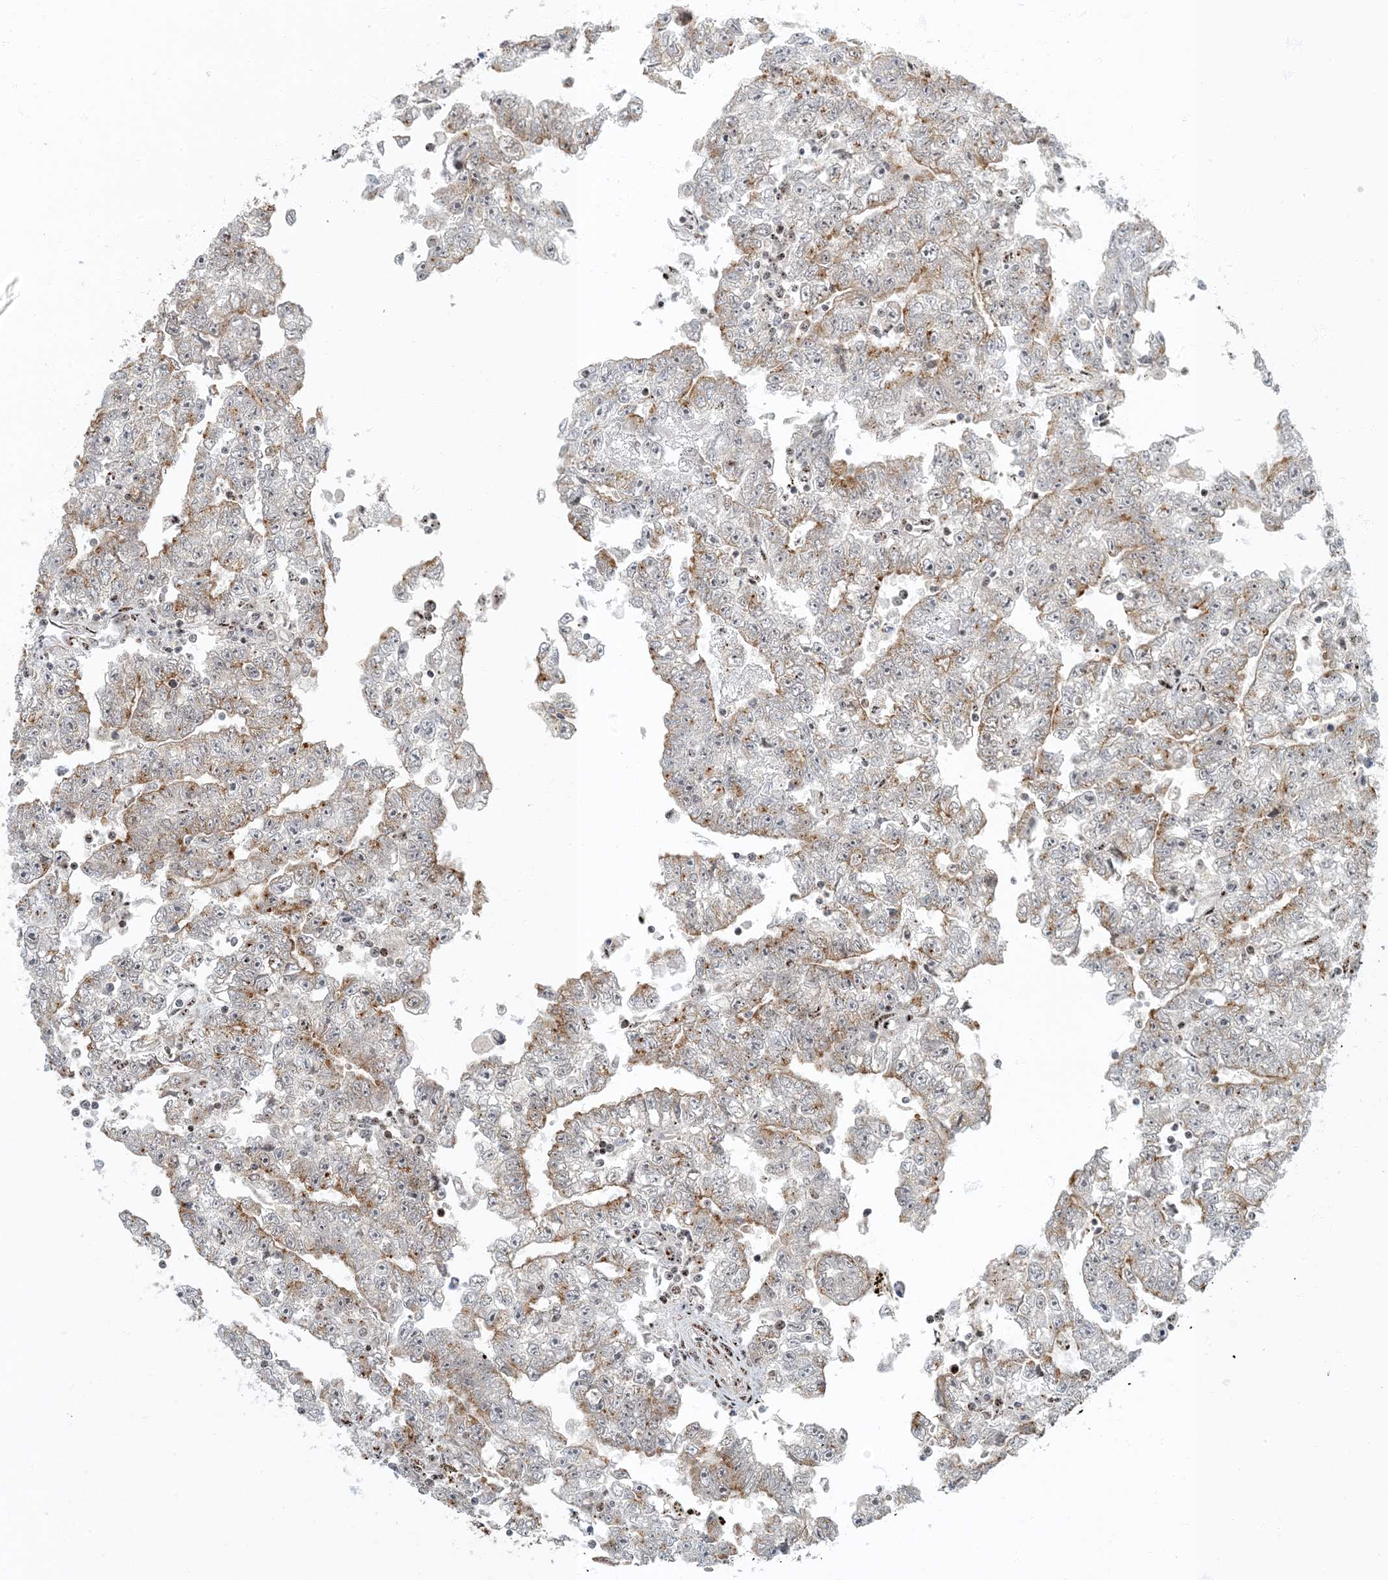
{"staining": {"intensity": "moderate", "quantity": "25%-75%", "location": "cytoplasmic/membranous"}, "tissue": "testis cancer", "cell_type": "Tumor cells", "image_type": "cancer", "snomed": [{"axis": "morphology", "description": "Carcinoma, Embryonal, NOS"}, {"axis": "topography", "description": "Testis"}], "caption": "Human testis embryonal carcinoma stained with a protein marker shows moderate staining in tumor cells.", "gene": "MBD1", "patient": {"sex": "male", "age": 25}}